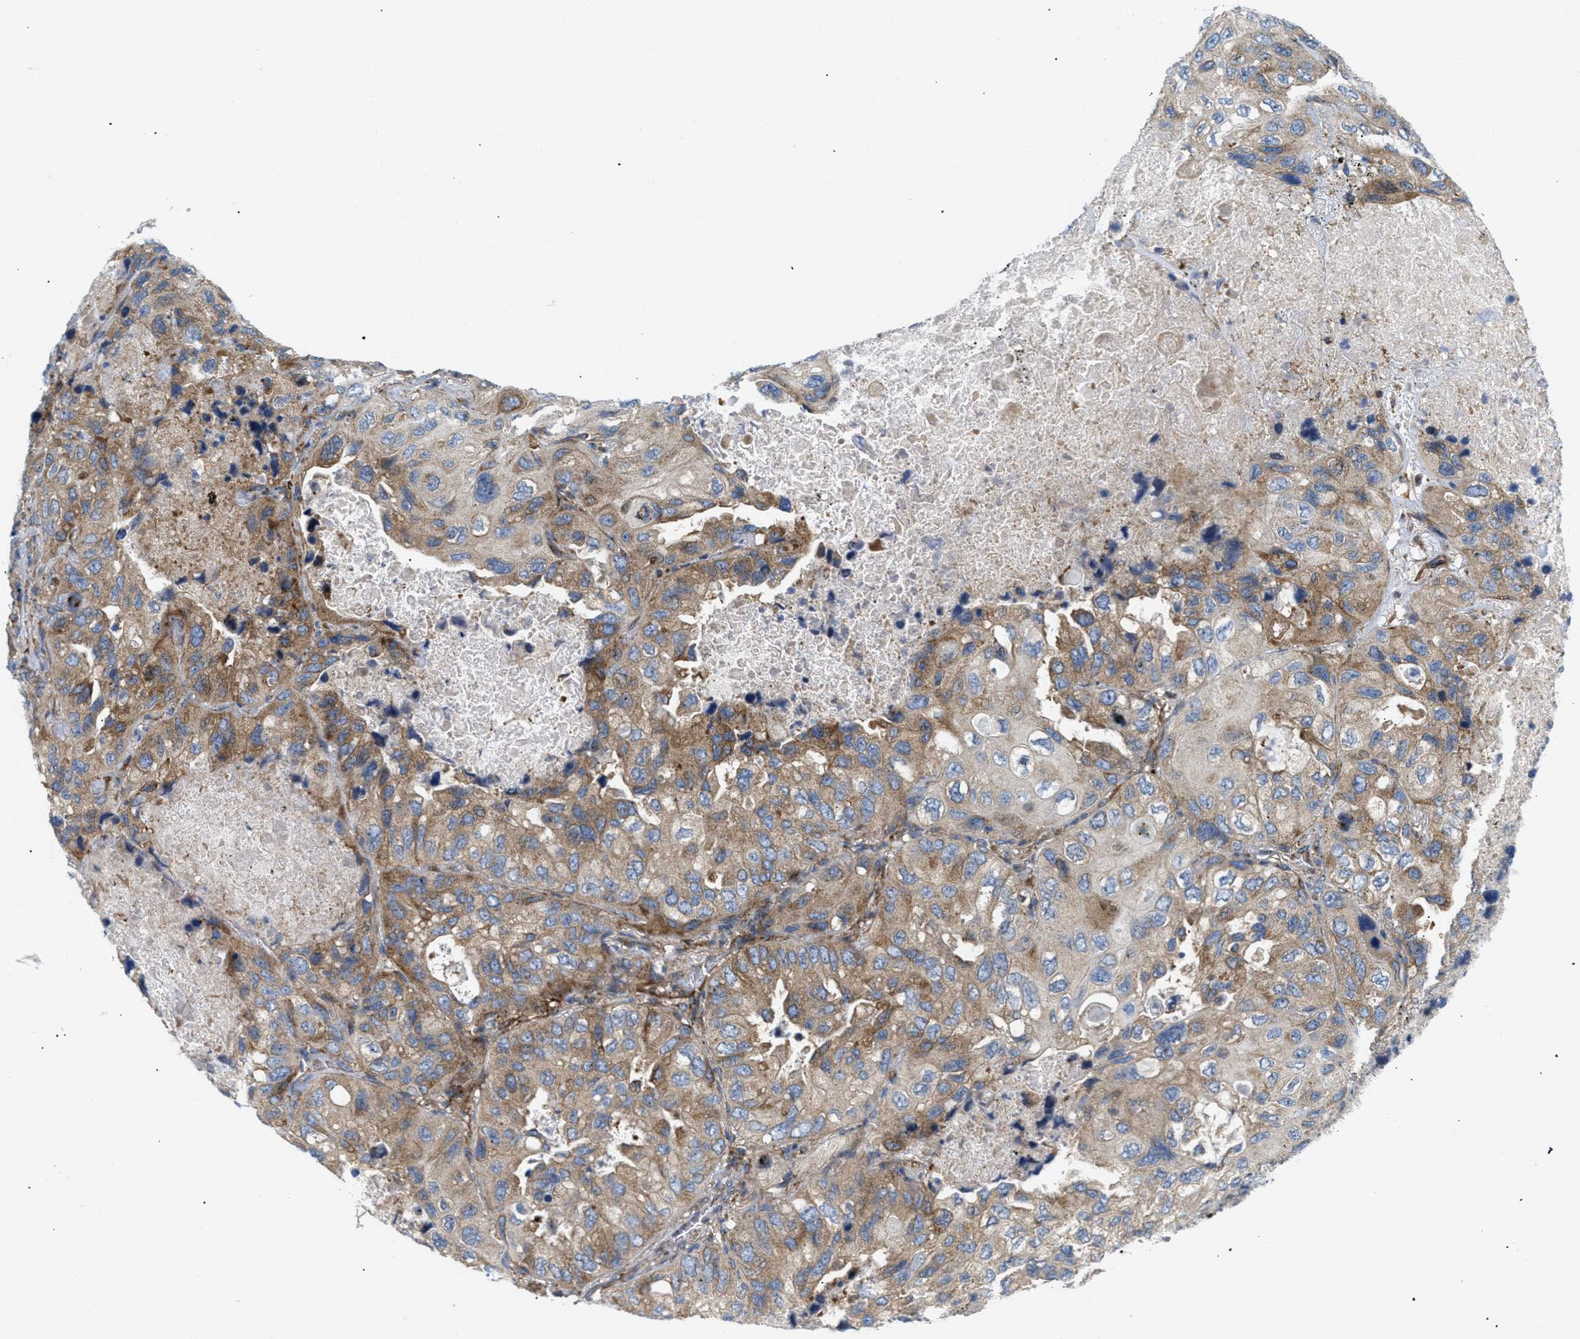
{"staining": {"intensity": "moderate", "quantity": ">75%", "location": "cytoplasmic/membranous"}, "tissue": "lung cancer", "cell_type": "Tumor cells", "image_type": "cancer", "snomed": [{"axis": "morphology", "description": "Squamous cell carcinoma, NOS"}, {"axis": "topography", "description": "Lung"}], "caption": "Squamous cell carcinoma (lung) stained for a protein (brown) exhibits moderate cytoplasmic/membranous positive staining in about >75% of tumor cells.", "gene": "DCTN4", "patient": {"sex": "female", "age": 73}}